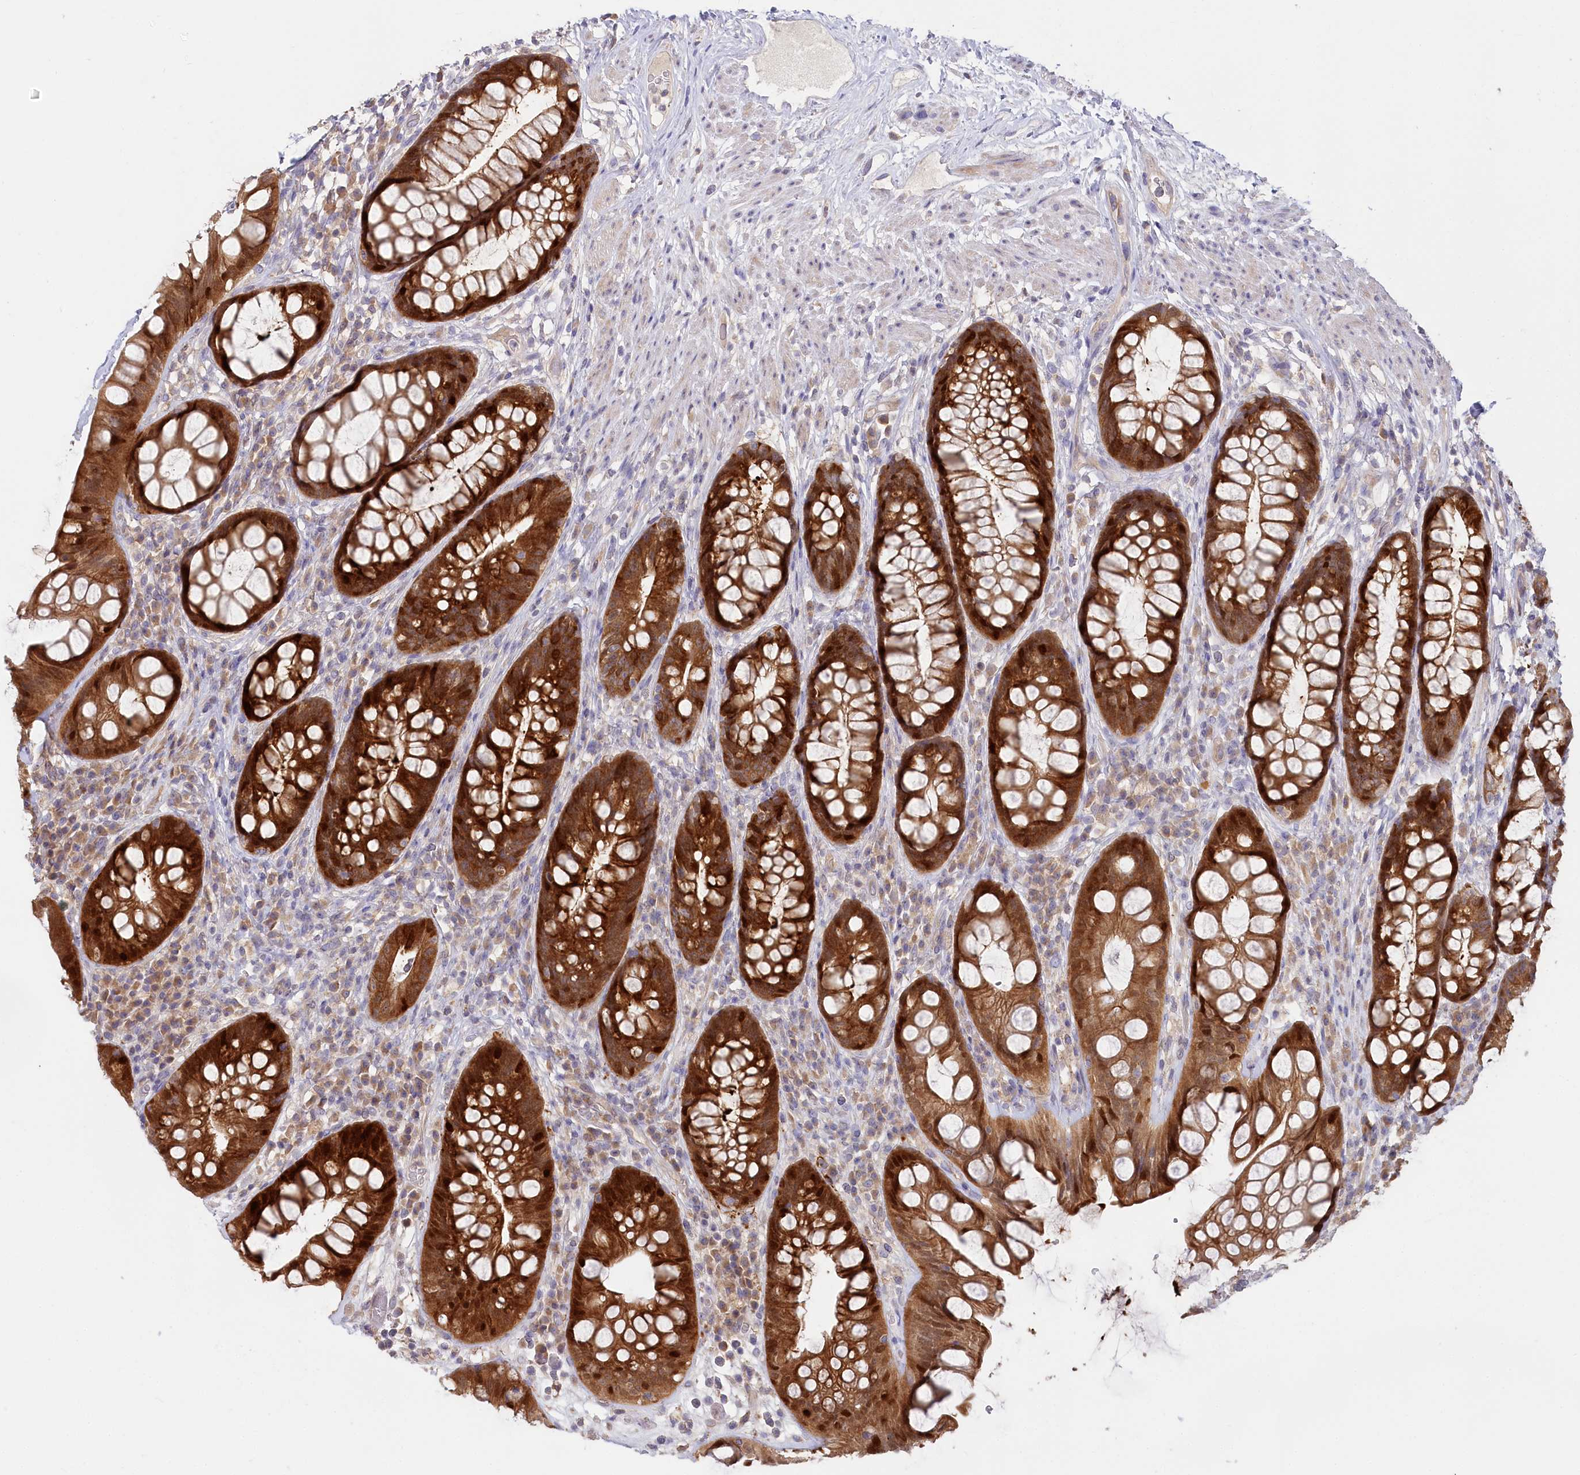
{"staining": {"intensity": "strong", "quantity": ">75%", "location": "cytoplasmic/membranous"}, "tissue": "rectum", "cell_type": "Glandular cells", "image_type": "normal", "snomed": [{"axis": "morphology", "description": "Normal tissue, NOS"}, {"axis": "topography", "description": "Rectum"}], "caption": "Rectum stained with a brown dye reveals strong cytoplasmic/membranous positive positivity in about >75% of glandular cells.", "gene": "PAIP2", "patient": {"sex": "male", "age": 74}}